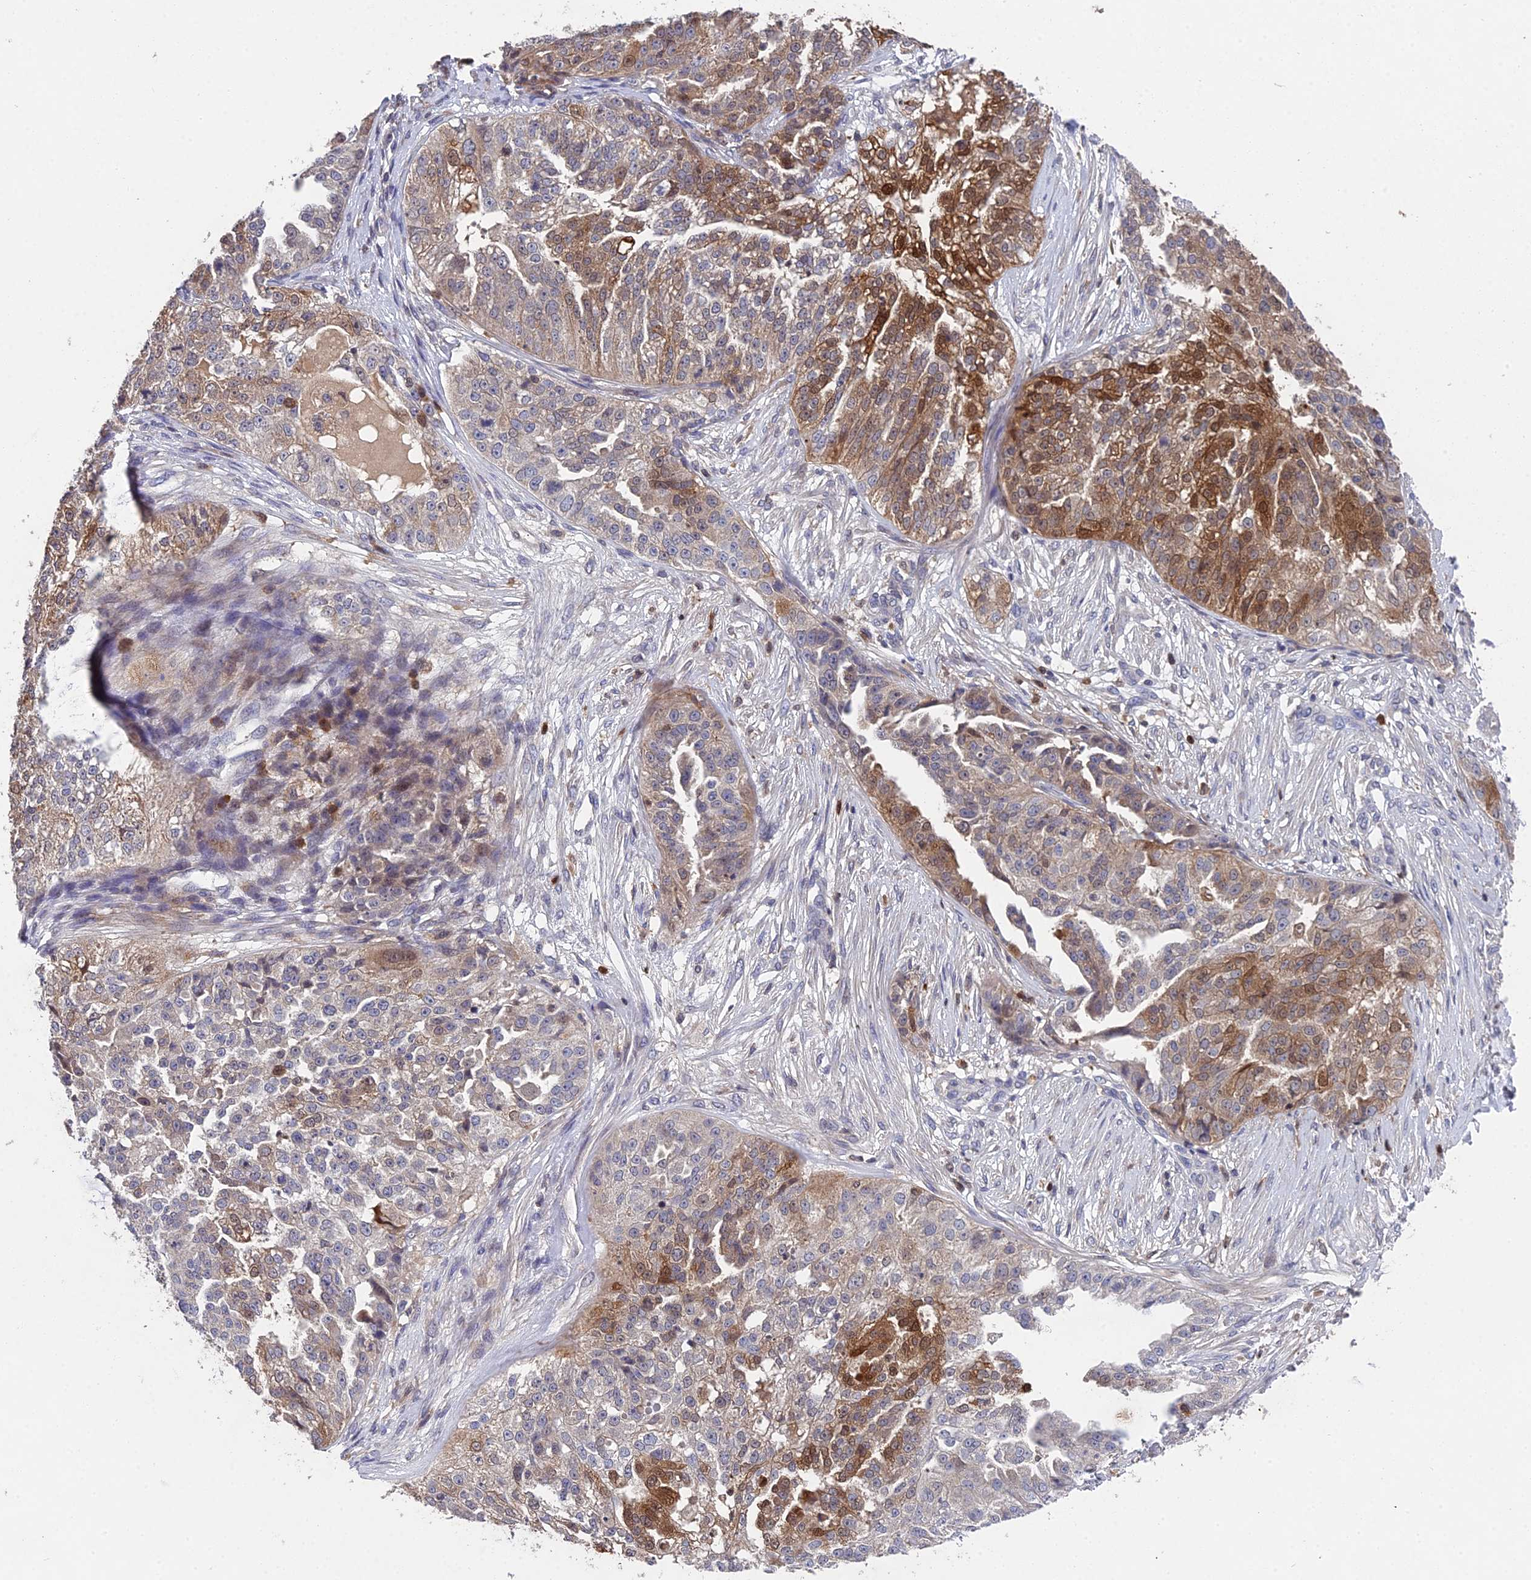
{"staining": {"intensity": "moderate", "quantity": "25%-75%", "location": "cytoplasmic/membranous,nuclear"}, "tissue": "ovarian cancer", "cell_type": "Tumor cells", "image_type": "cancer", "snomed": [{"axis": "morphology", "description": "Cystadenocarcinoma, serous, NOS"}, {"axis": "topography", "description": "Ovary"}], "caption": "The photomicrograph shows immunohistochemical staining of serous cystadenocarcinoma (ovarian). There is moderate cytoplasmic/membranous and nuclear staining is appreciated in approximately 25%-75% of tumor cells. Using DAB (3,3'-diaminobenzidine) (brown) and hematoxylin (blue) stains, captured at high magnification using brightfield microscopy.", "gene": "GALK2", "patient": {"sex": "female", "age": 58}}